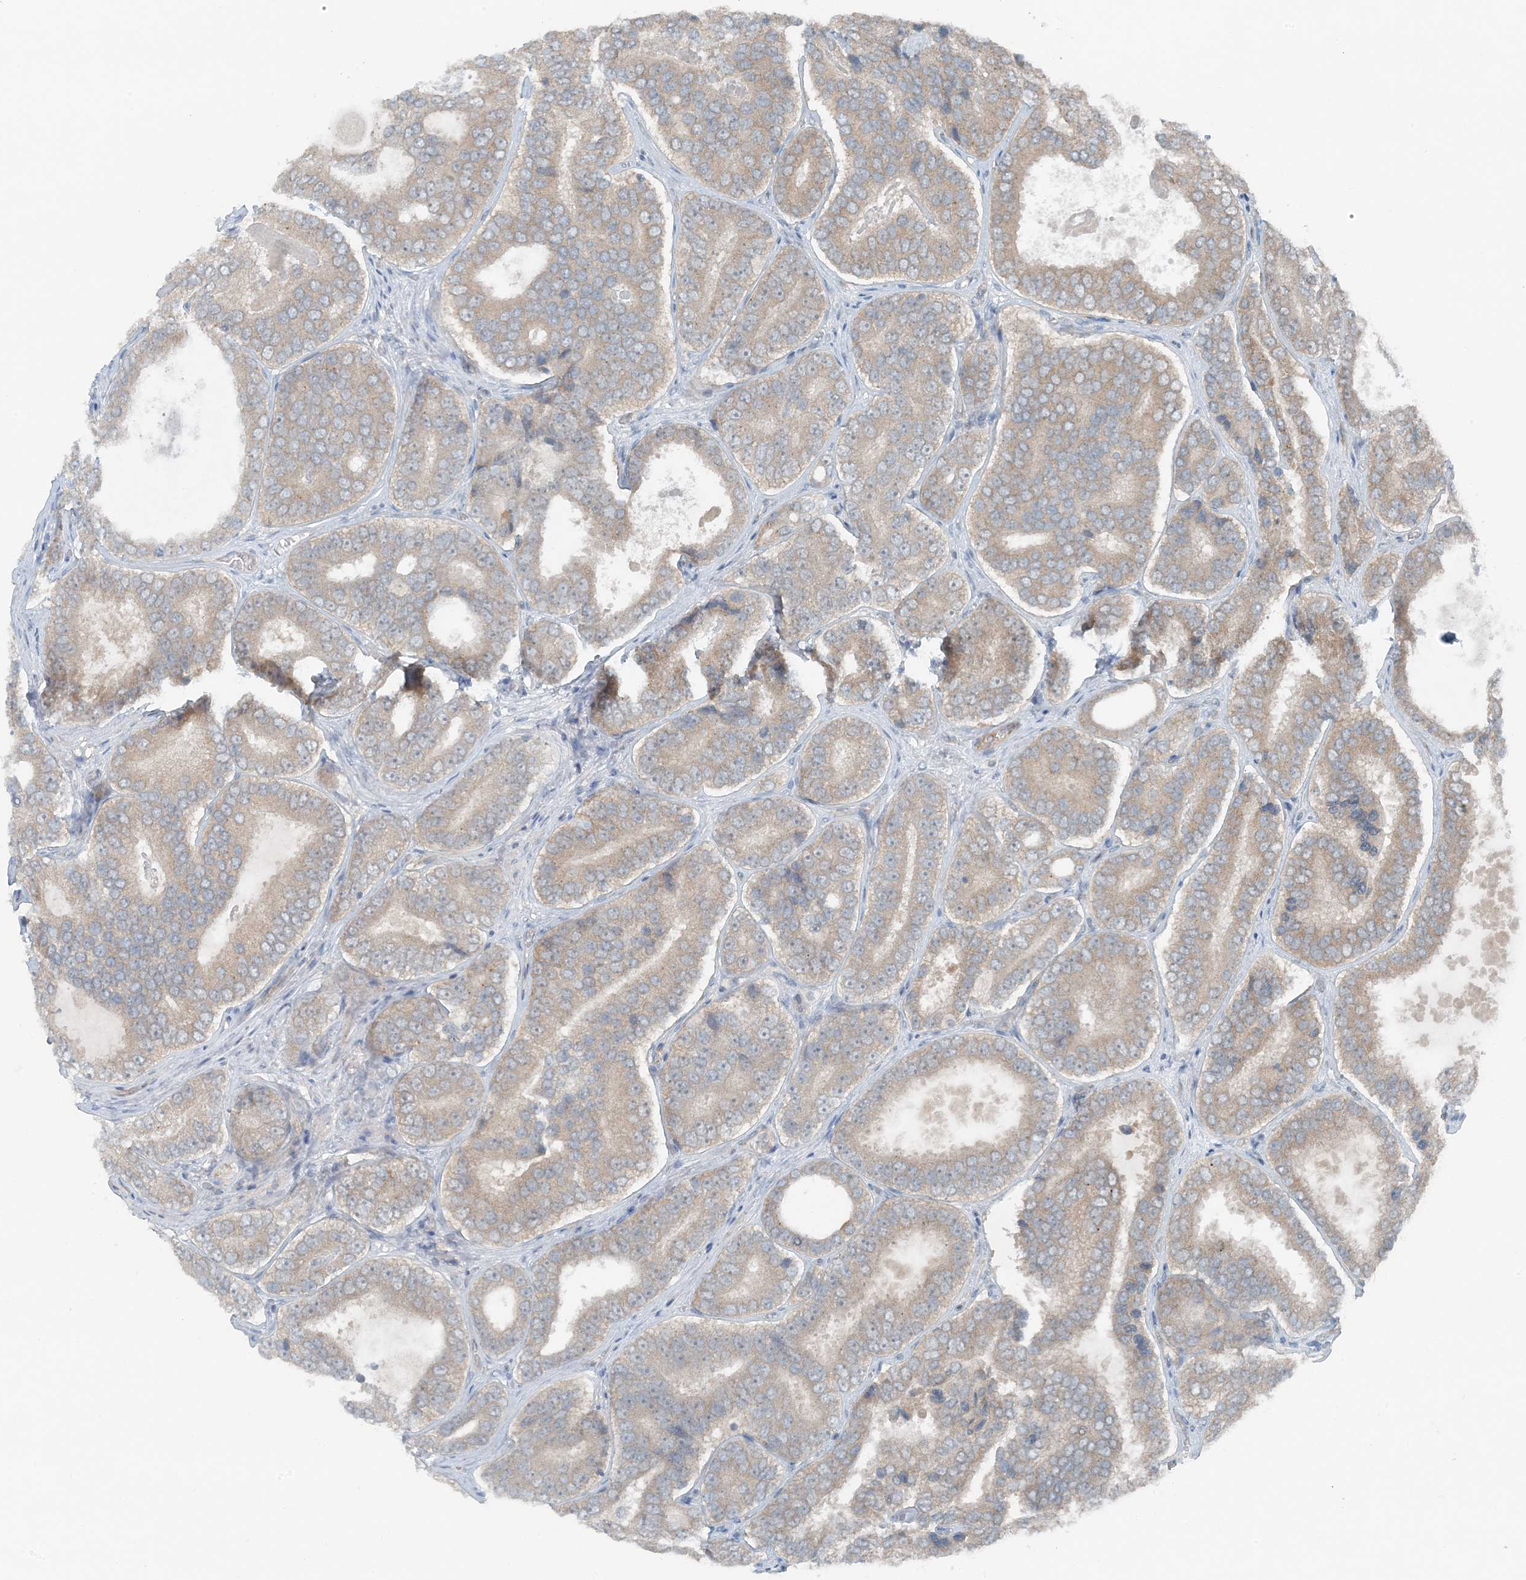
{"staining": {"intensity": "weak", "quantity": "25%-75%", "location": "cytoplasmic/membranous"}, "tissue": "prostate cancer", "cell_type": "Tumor cells", "image_type": "cancer", "snomed": [{"axis": "morphology", "description": "Adenocarcinoma, High grade"}, {"axis": "topography", "description": "Prostate"}], "caption": "An IHC photomicrograph of neoplastic tissue is shown. Protein staining in brown shows weak cytoplasmic/membranous positivity in prostate cancer (high-grade adenocarcinoma) within tumor cells.", "gene": "MITD1", "patient": {"sex": "male", "age": 56}}